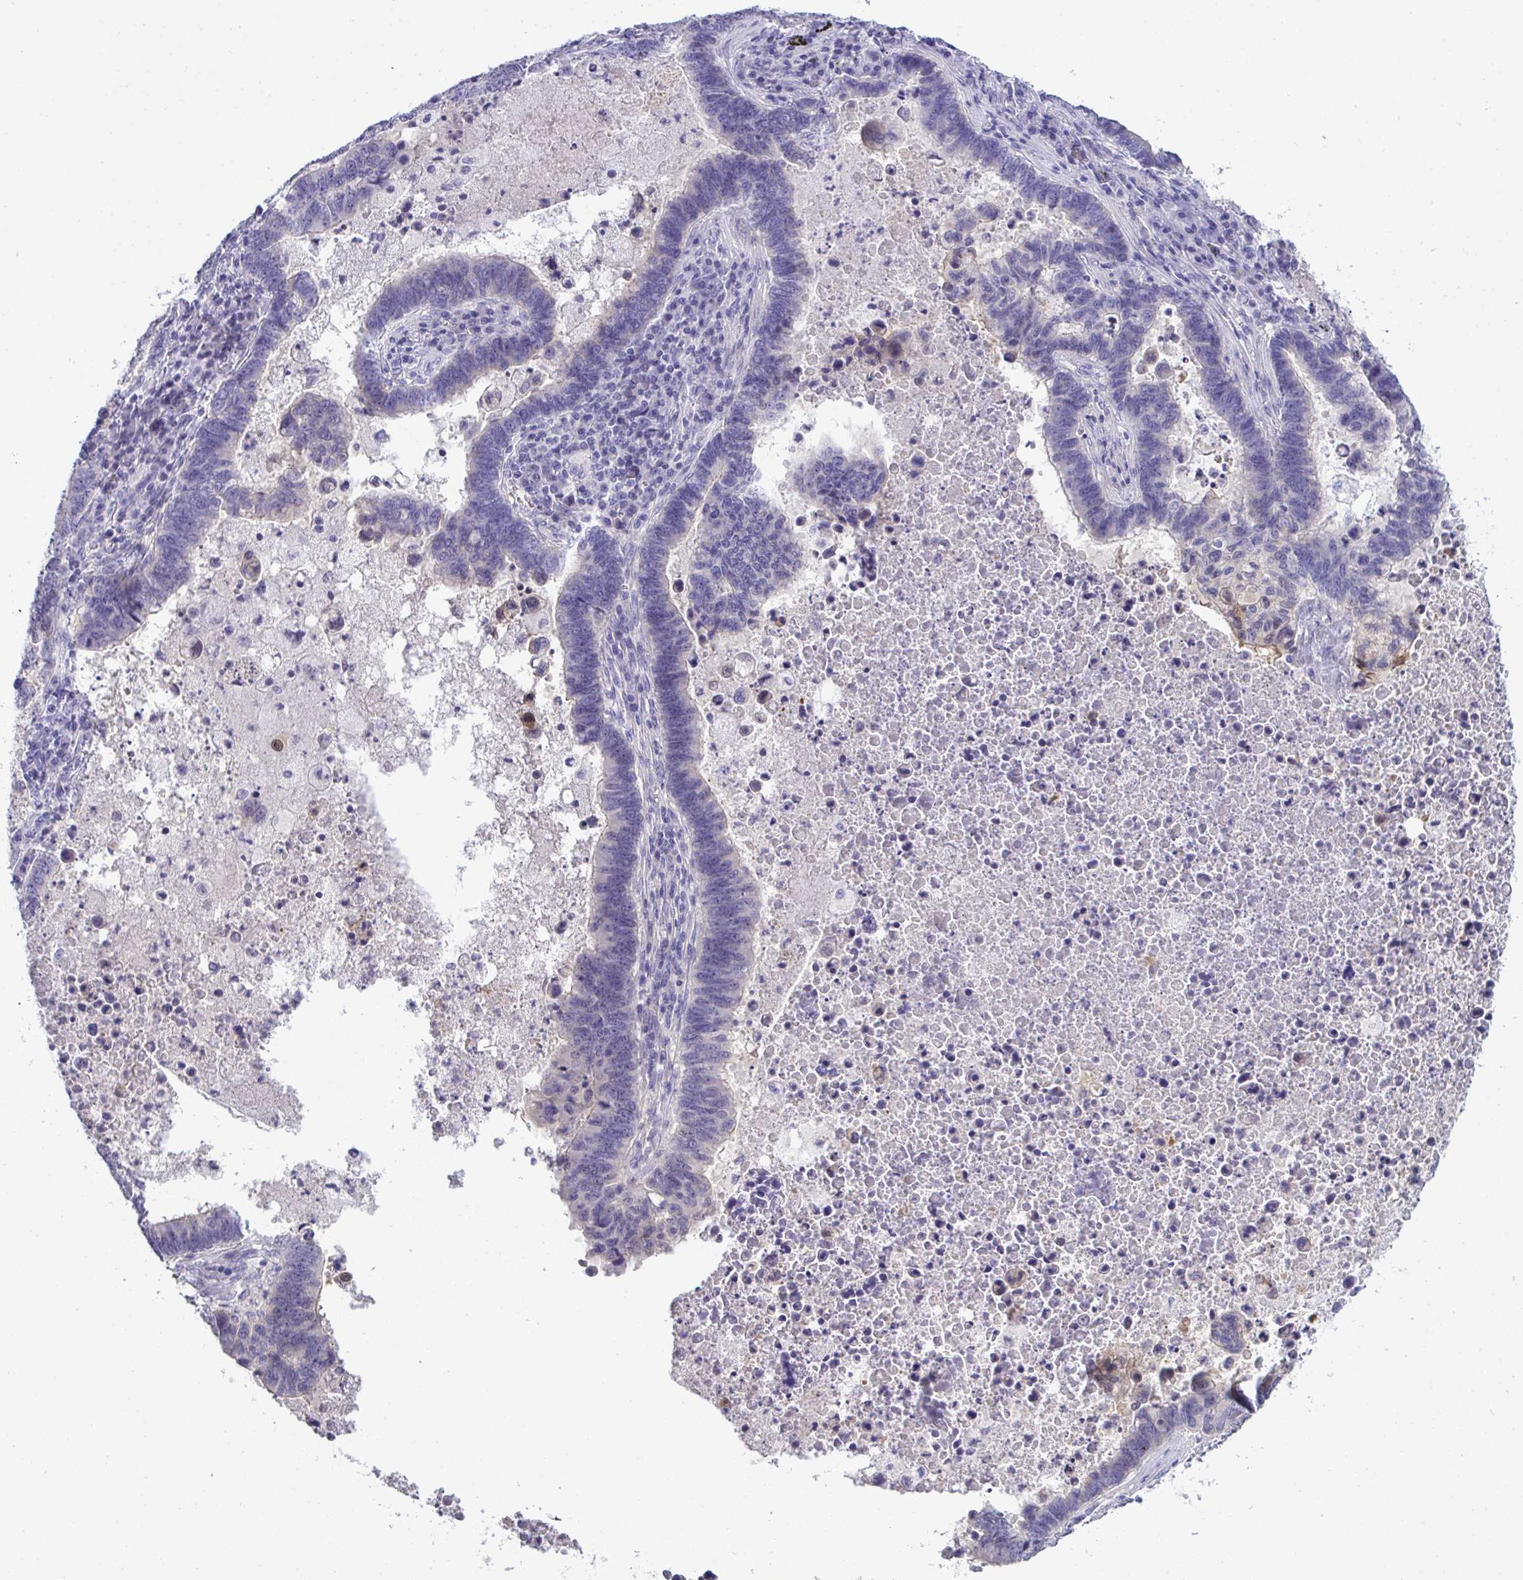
{"staining": {"intensity": "negative", "quantity": "none", "location": "none"}, "tissue": "lung cancer", "cell_type": "Tumor cells", "image_type": "cancer", "snomed": [{"axis": "morphology", "description": "Aneuploidy"}, {"axis": "morphology", "description": "Adenocarcinoma, NOS"}, {"axis": "morphology", "description": "Adenocarcinoma primary or metastatic"}, {"axis": "topography", "description": "Lung"}], "caption": "The IHC photomicrograph has no significant staining in tumor cells of lung cancer tissue.", "gene": "TMCO5A", "patient": {"sex": "female", "age": 75}}